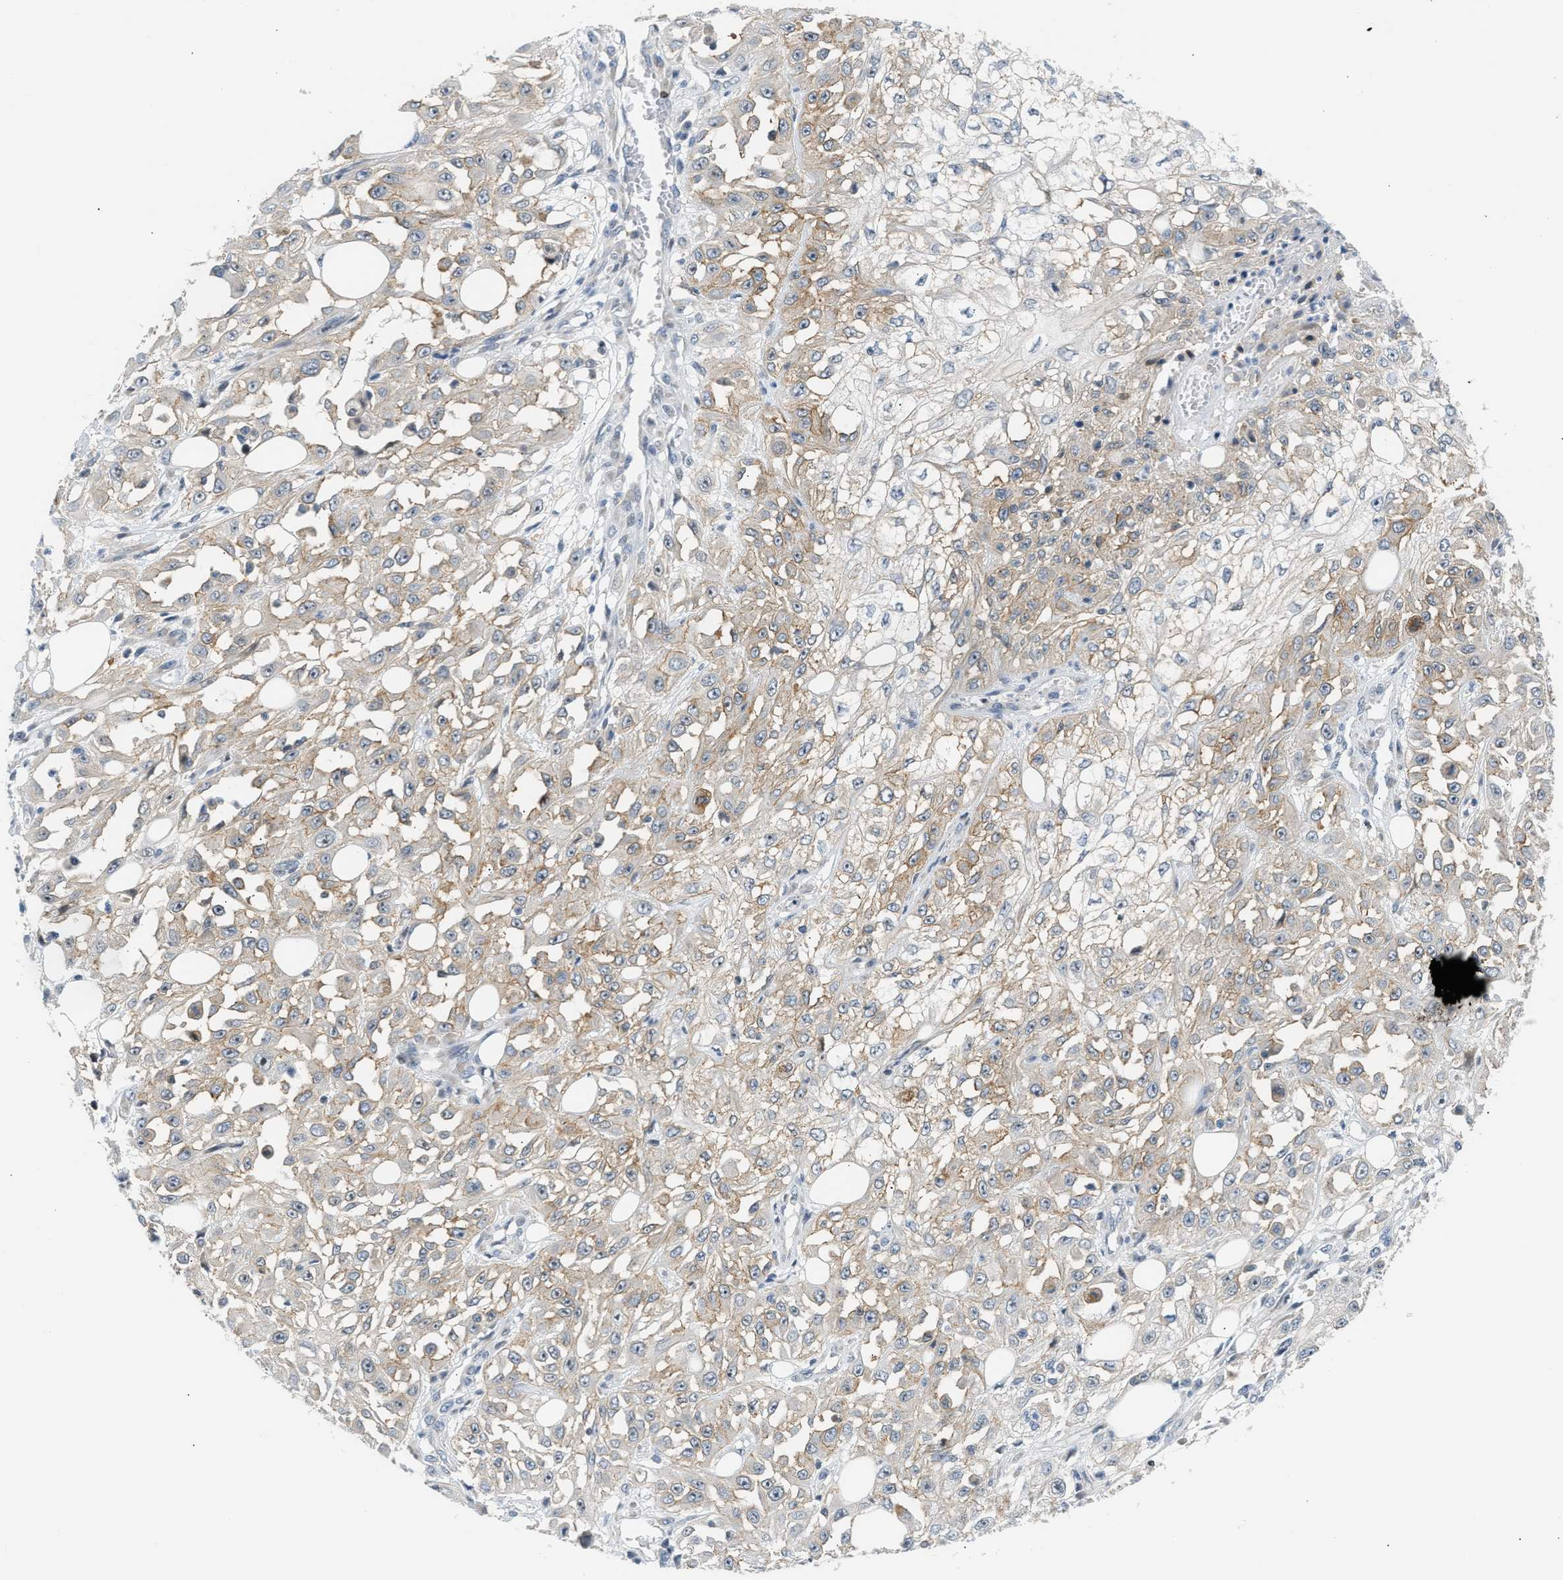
{"staining": {"intensity": "weak", "quantity": "25%-75%", "location": "cytoplasmic/membranous"}, "tissue": "skin cancer", "cell_type": "Tumor cells", "image_type": "cancer", "snomed": [{"axis": "morphology", "description": "Squamous cell carcinoma, NOS"}, {"axis": "morphology", "description": "Squamous cell carcinoma, metastatic, NOS"}, {"axis": "topography", "description": "Skin"}, {"axis": "topography", "description": "Lymph node"}], "caption": "A low amount of weak cytoplasmic/membranous positivity is appreciated in approximately 25%-75% of tumor cells in skin squamous cell carcinoma tissue. The staining was performed using DAB to visualize the protein expression in brown, while the nuclei were stained in blue with hematoxylin (Magnification: 20x).", "gene": "NPS", "patient": {"sex": "male", "age": 75}}